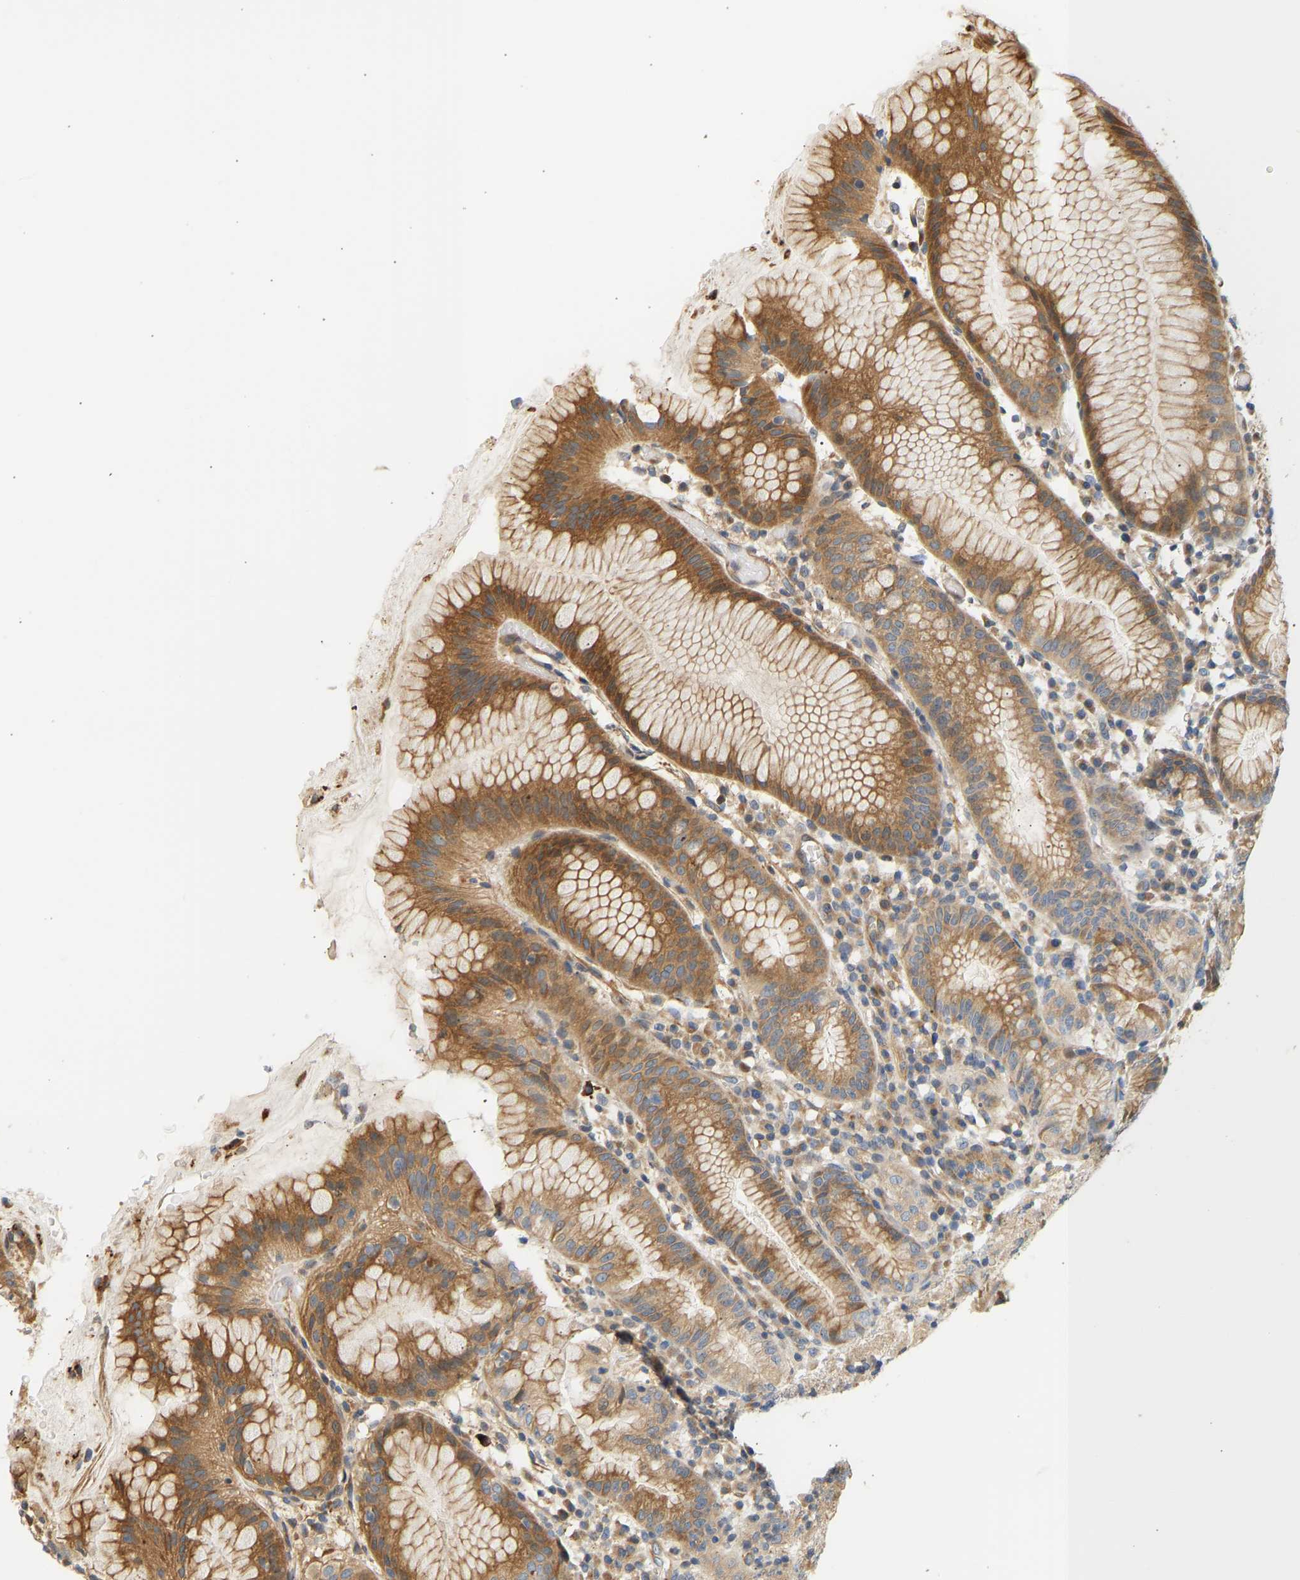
{"staining": {"intensity": "moderate", "quantity": "25%-75%", "location": "cytoplasmic/membranous"}, "tissue": "stomach", "cell_type": "Glandular cells", "image_type": "normal", "snomed": [{"axis": "morphology", "description": "Normal tissue, NOS"}, {"axis": "topography", "description": "Stomach"}, {"axis": "topography", "description": "Stomach, lower"}], "caption": "Moderate cytoplasmic/membranous expression is present in approximately 25%-75% of glandular cells in unremarkable stomach. The staining is performed using DAB (3,3'-diaminobenzidine) brown chromogen to label protein expression. The nuclei are counter-stained blue using hematoxylin.", "gene": "CEP57", "patient": {"sex": "female", "age": 75}}